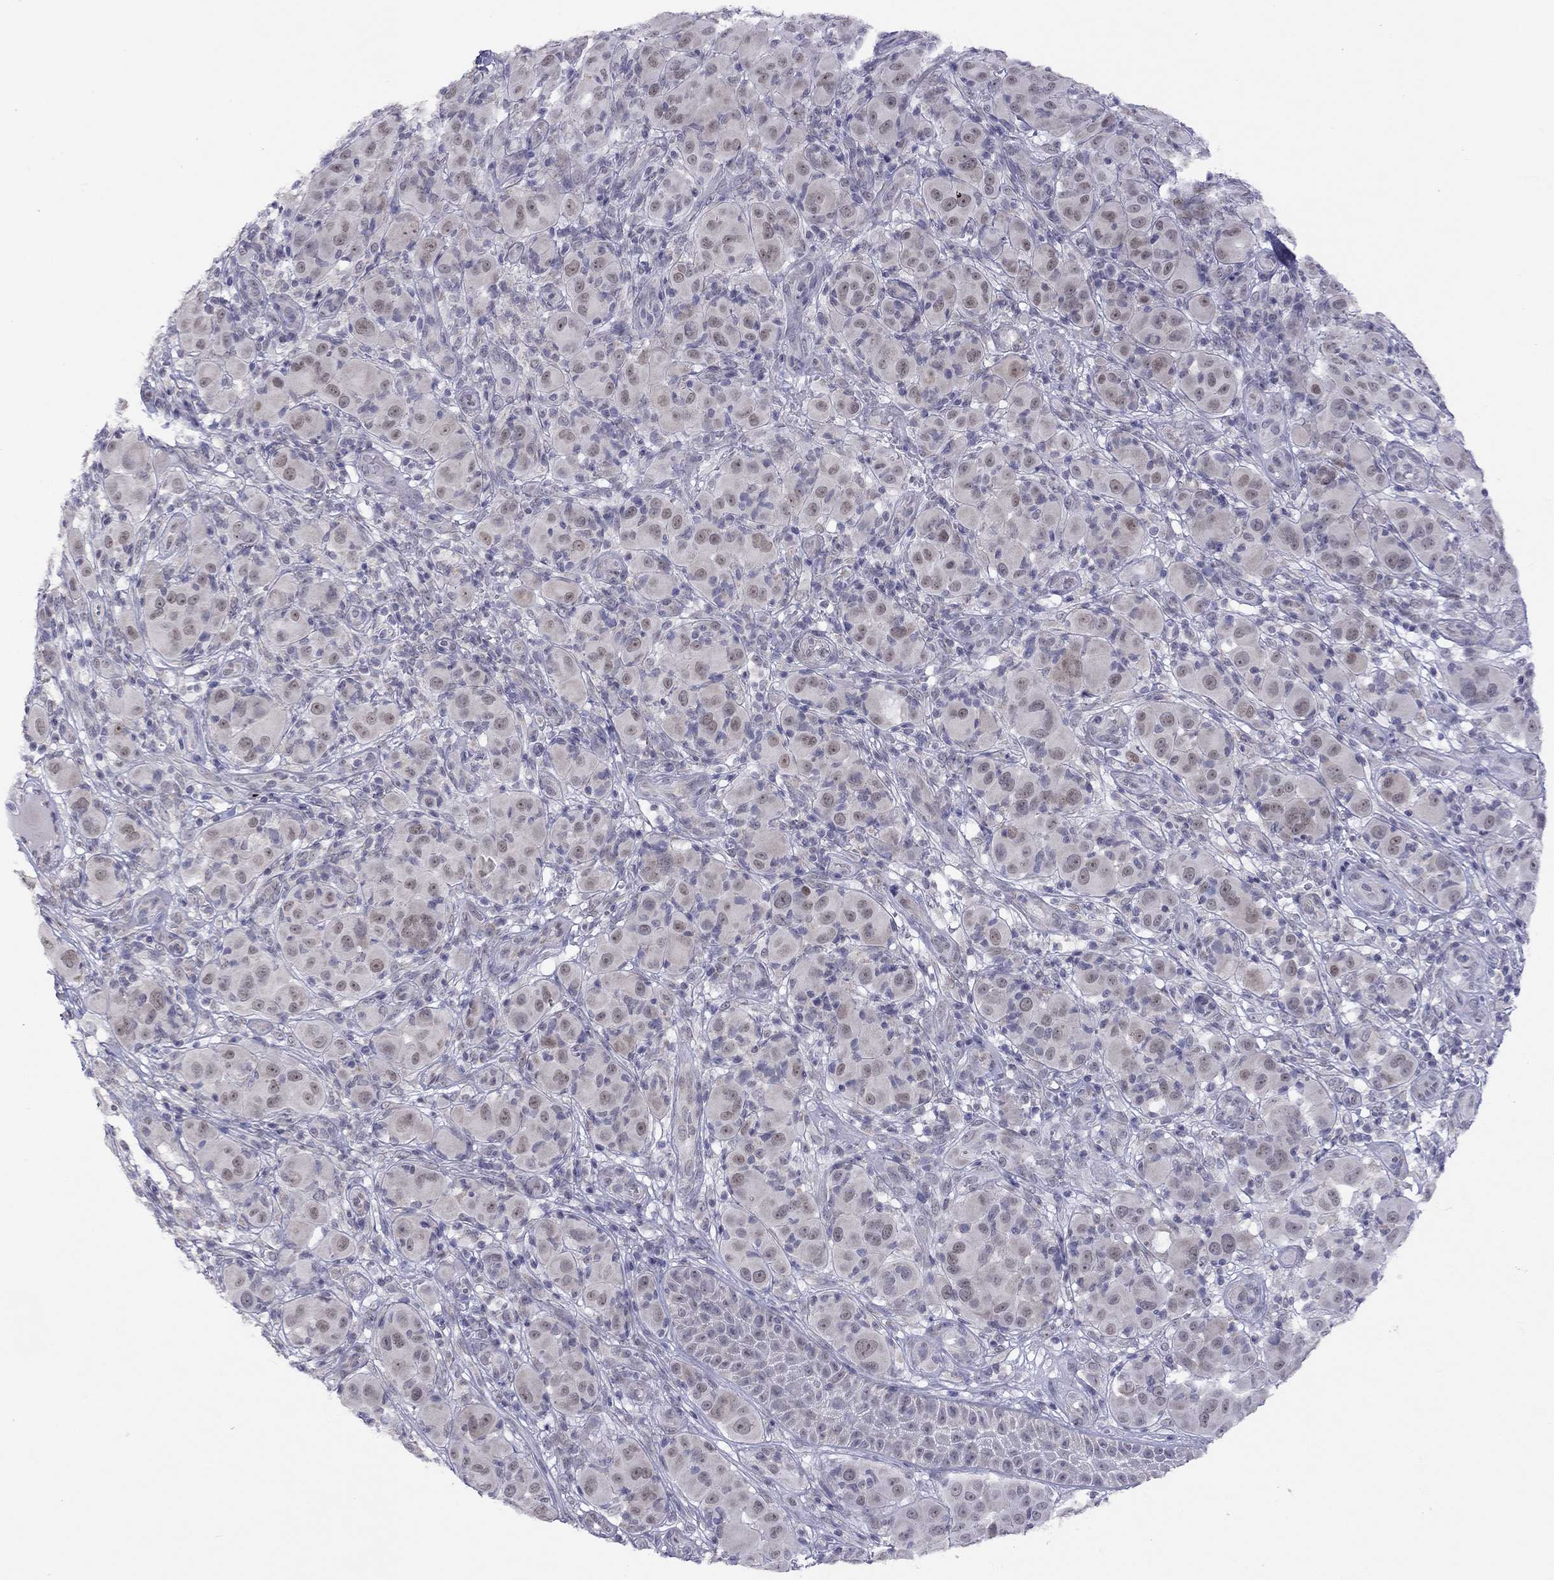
{"staining": {"intensity": "weak", "quantity": "<25%", "location": "nuclear"}, "tissue": "melanoma", "cell_type": "Tumor cells", "image_type": "cancer", "snomed": [{"axis": "morphology", "description": "Malignant melanoma, NOS"}, {"axis": "topography", "description": "Skin"}], "caption": "An image of melanoma stained for a protein reveals no brown staining in tumor cells. Brightfield microscopy of immunohistochemistry (IHC) stained with DAB (brown) and hematoxylin (blue), captured at high magnification.", "gene": "HES5", "patient": {"sex": "female", "age": 87}}